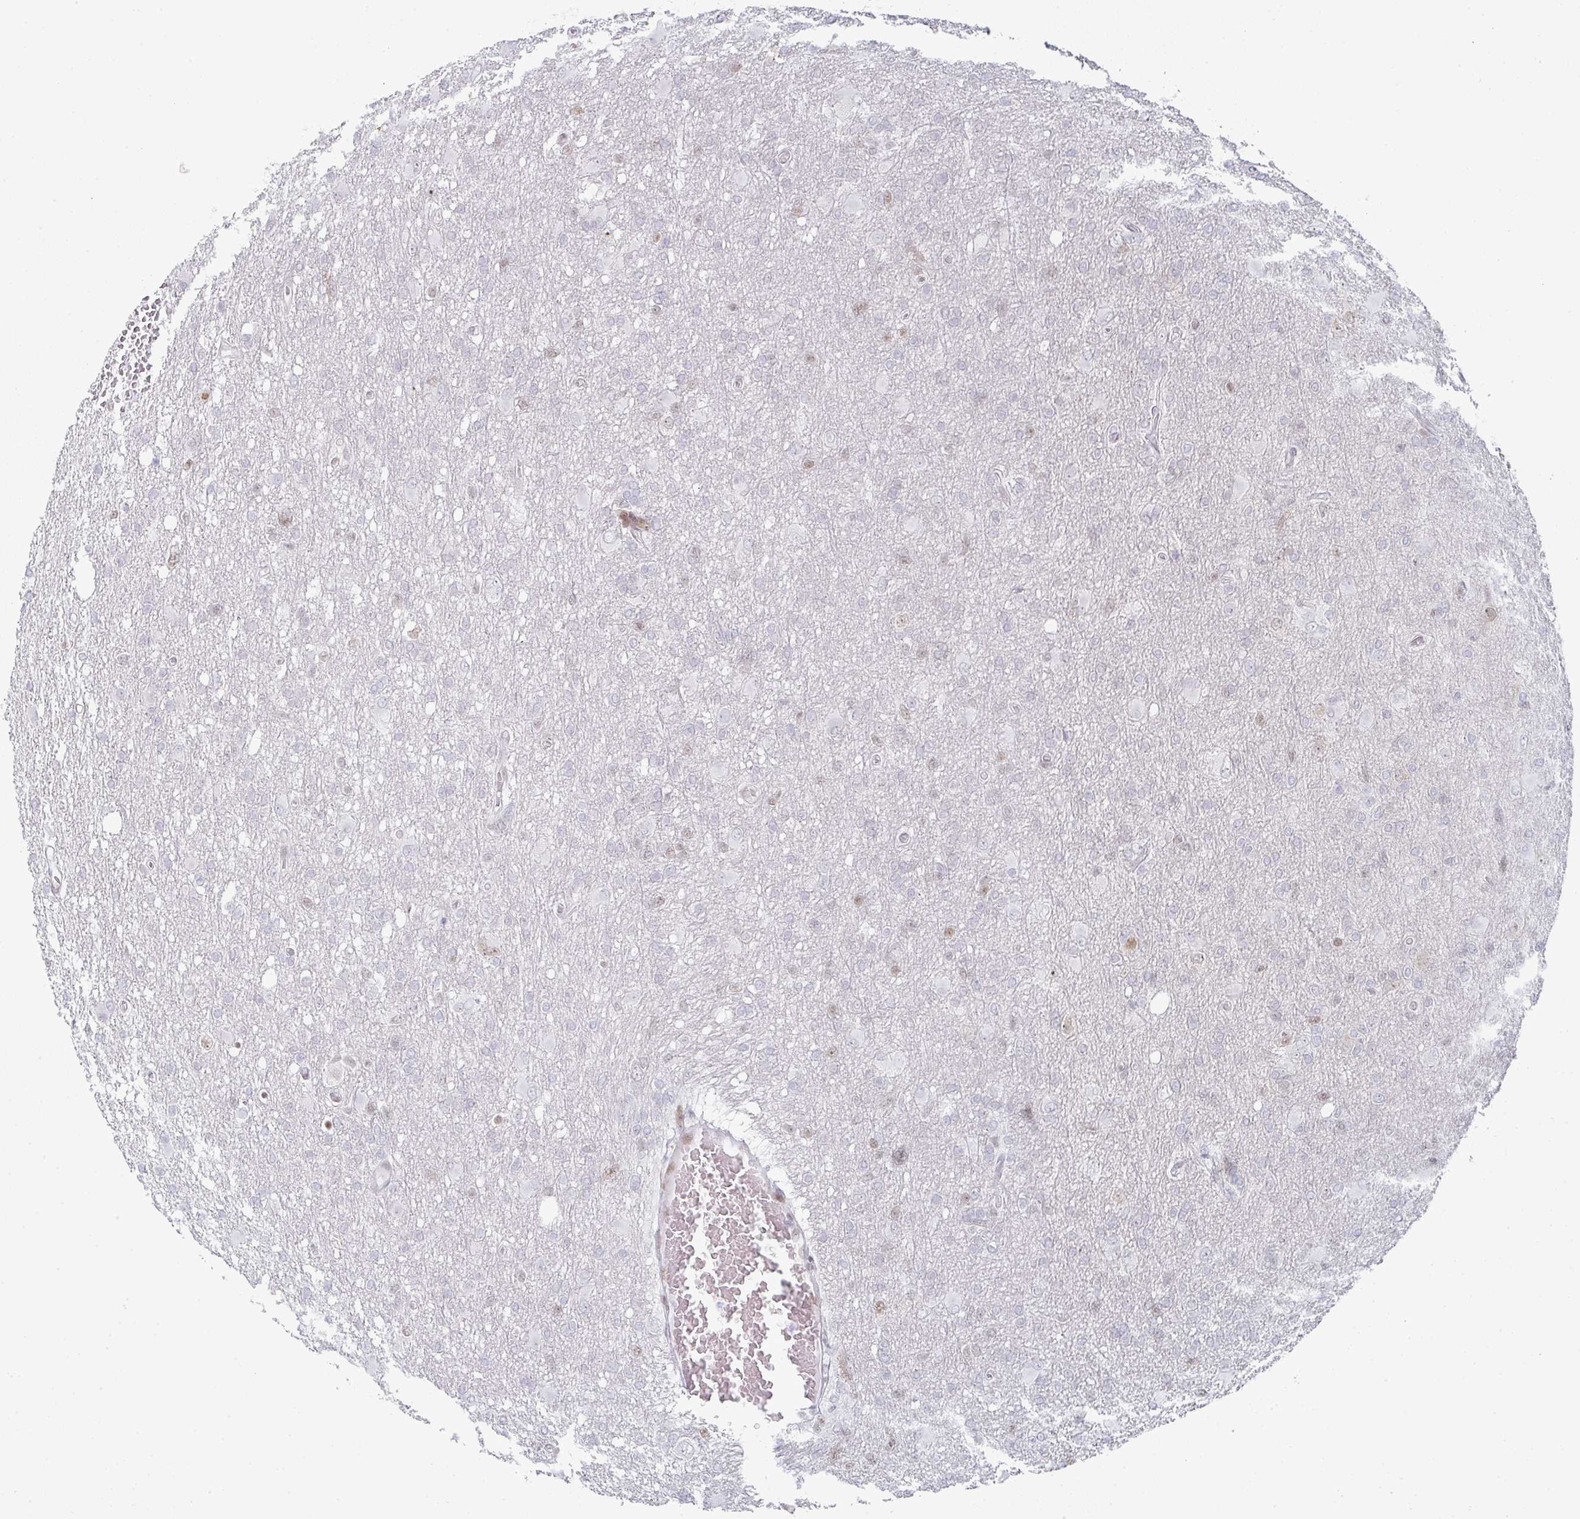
{"staining": {"intensity": "moderate", "quantity": "<25%", "location": "nuclear"}, "tissue": "glioma", "cell_type": "Tumor cells", "image_type": "cancer", "snomed": [{"axis": "morphology", "description": "Glioma, malignant, High grade"}, {"axis": "topography", "description": "Brain"}], "caption": "Moderate nuclear positivity is identified in approximately <25% of tumor cells in malignant high-grade glioma.", "gene": "POU2AF2", "patient": {"sex": "male", "age": 61}}